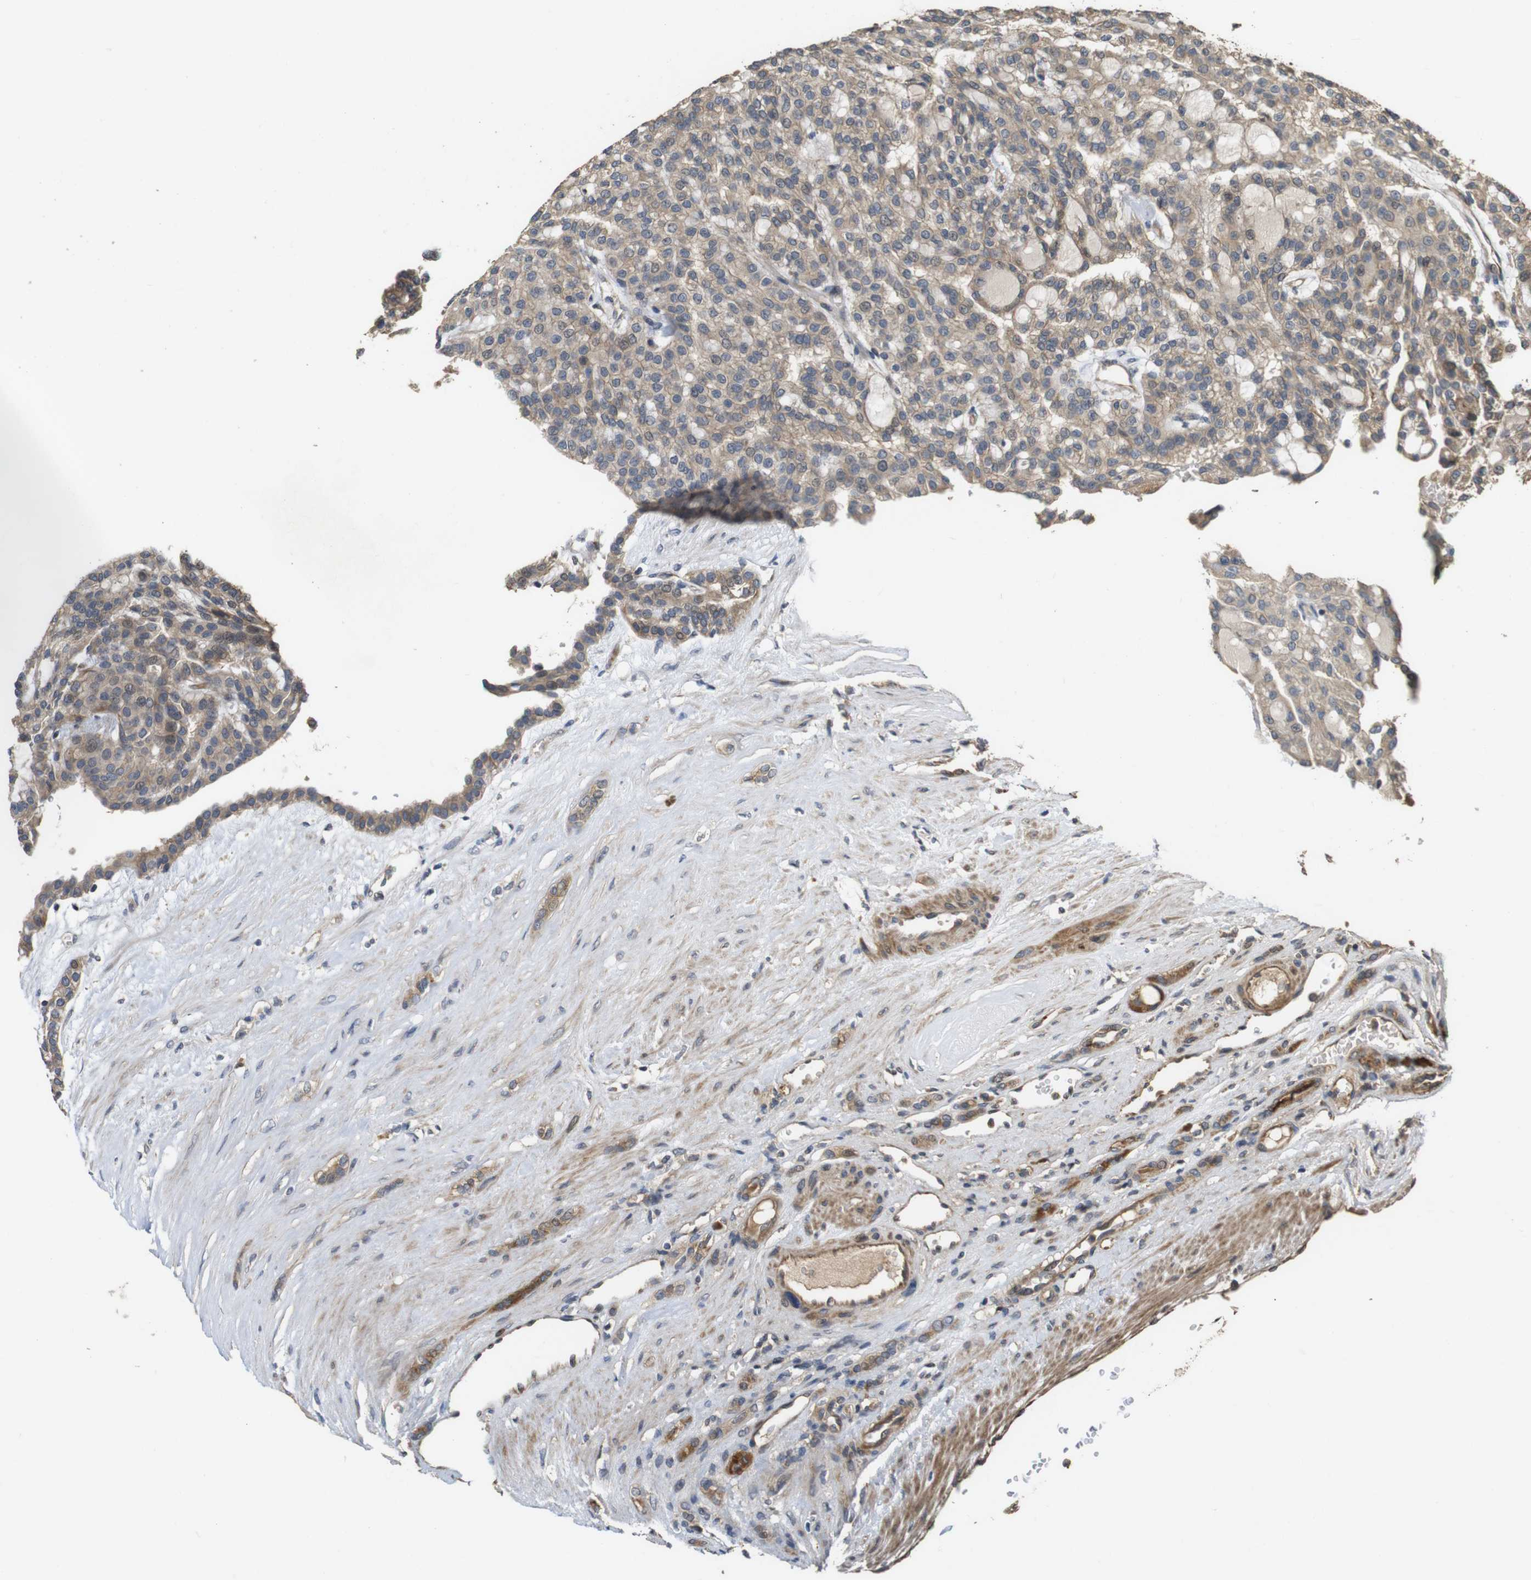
{"staining": {"intensity": "moderate", "quantity": ">75%", "location": "cytoplasmic/membranous"}, "tissue": "renal cancer", "cell_type": "Tumor cells", "image_type": "cancer", "snomed": [{"axis": "morphology", "description": "Adenocarcinoma, NOS"}, {"axis": "topography", "description": "Kidney"}], "caption": "Tumor cells demonstrate moderate cytoplasmic/membranous positivity in approximately >75% of cells in renal cancer.", "gene": "PCDHB10", "patient": {"sex": "male", "age": 63}}